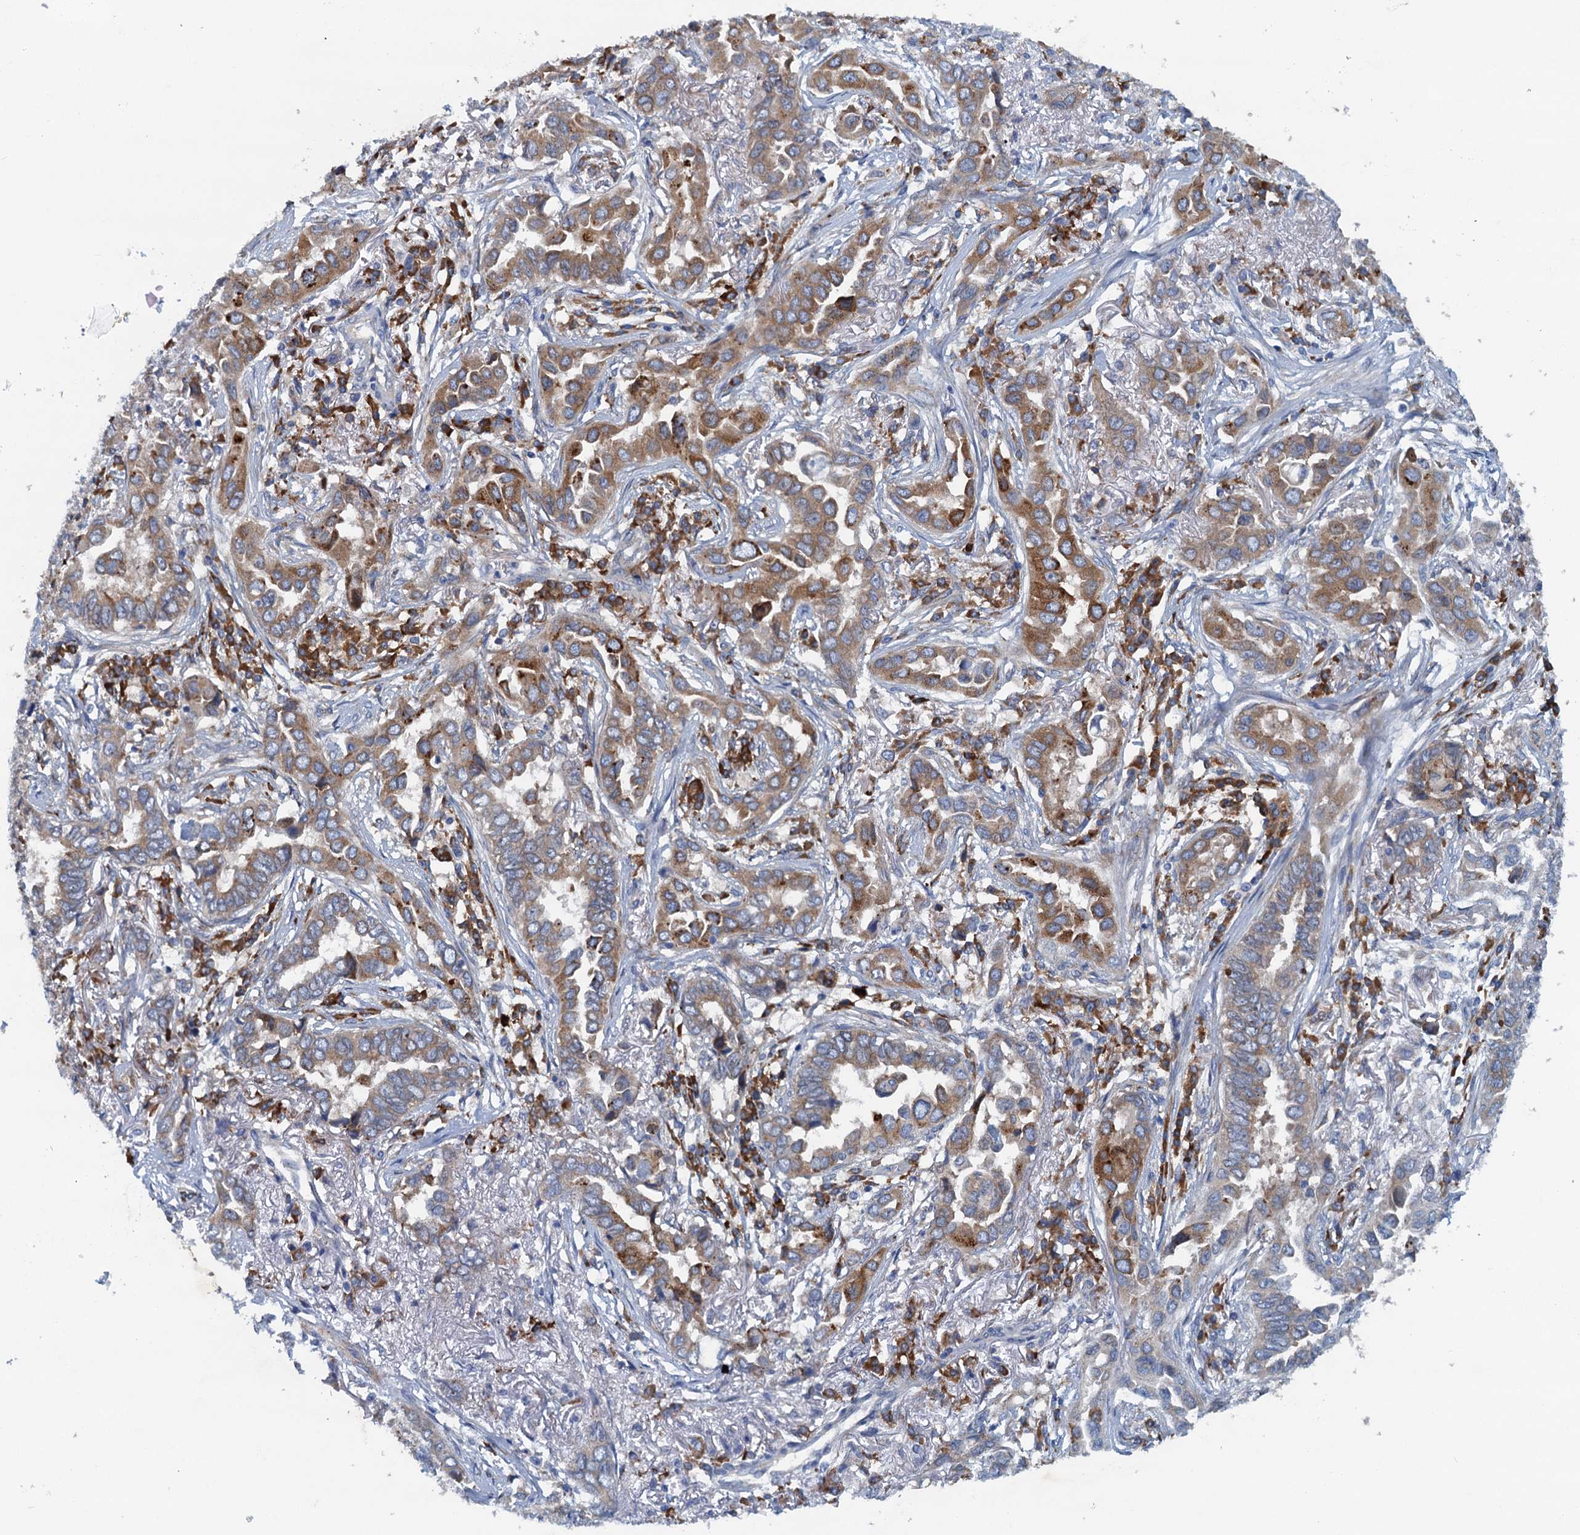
{"staining": {"intensity": "moderate", "quantity": "25%-75%", "location": "cytoplasmic/membranous"}, "tissue": "lung cancer", "cell_type": "Tumor cells", "image_type": "cancer", "snomed": [{"axis": "morphology", "description": "Adenocarcinoma, NOS"}, {"axis": "topography", "description": "Lung"}], "caption": "Moderate cytoplasmic/membranous protein staining is present in about 25%-75% of tumor cells in lung cancer (adenocarcinoma).", "gene": "MYDGF", "patient": {"sex": "female", "age": 76}}